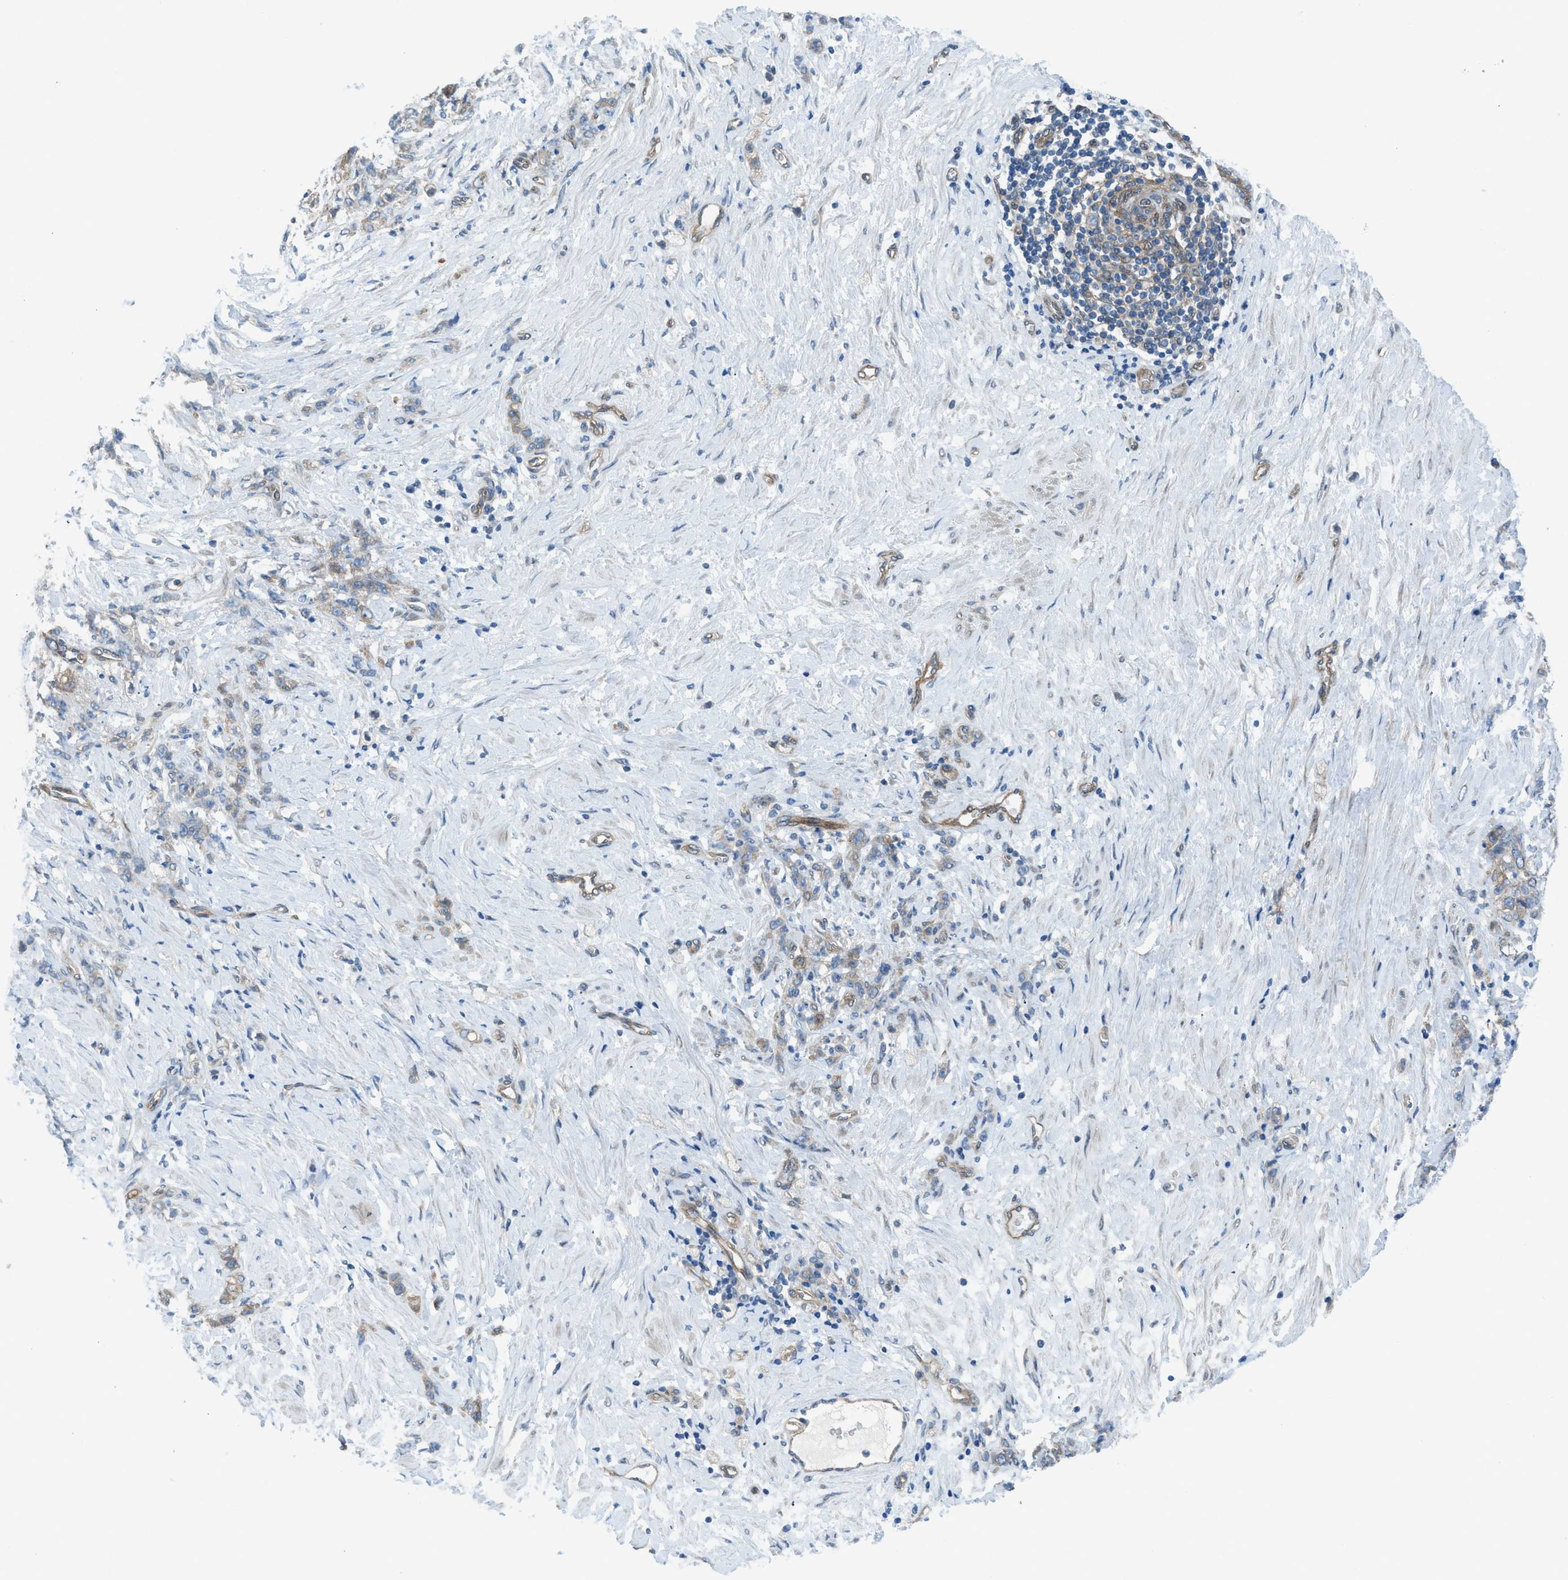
{"staining": {"intensity": "weak", "quantity": "25%-75%", "location": "cytoplasmic/membranous"}, "tissue": "stomach cancer", "cell_type": "Tumor cells", "image_type": "cancer", "snomed": [{"axis": "morphology", "description": "Adenocarcinoma, NOS"}, {"axis": "topography", "description": "Stomach"}], "caption": "DAB (3,3'-diaminobenzidine) immunohistochemical staining of stomach cancer (adenocarcinoma) reveals weak cytoplasmic/membranous protein expression in about 25%-75% of tumor cells.", "gene": "PRKN", "patient": {"sex": "male", "age": 82}}